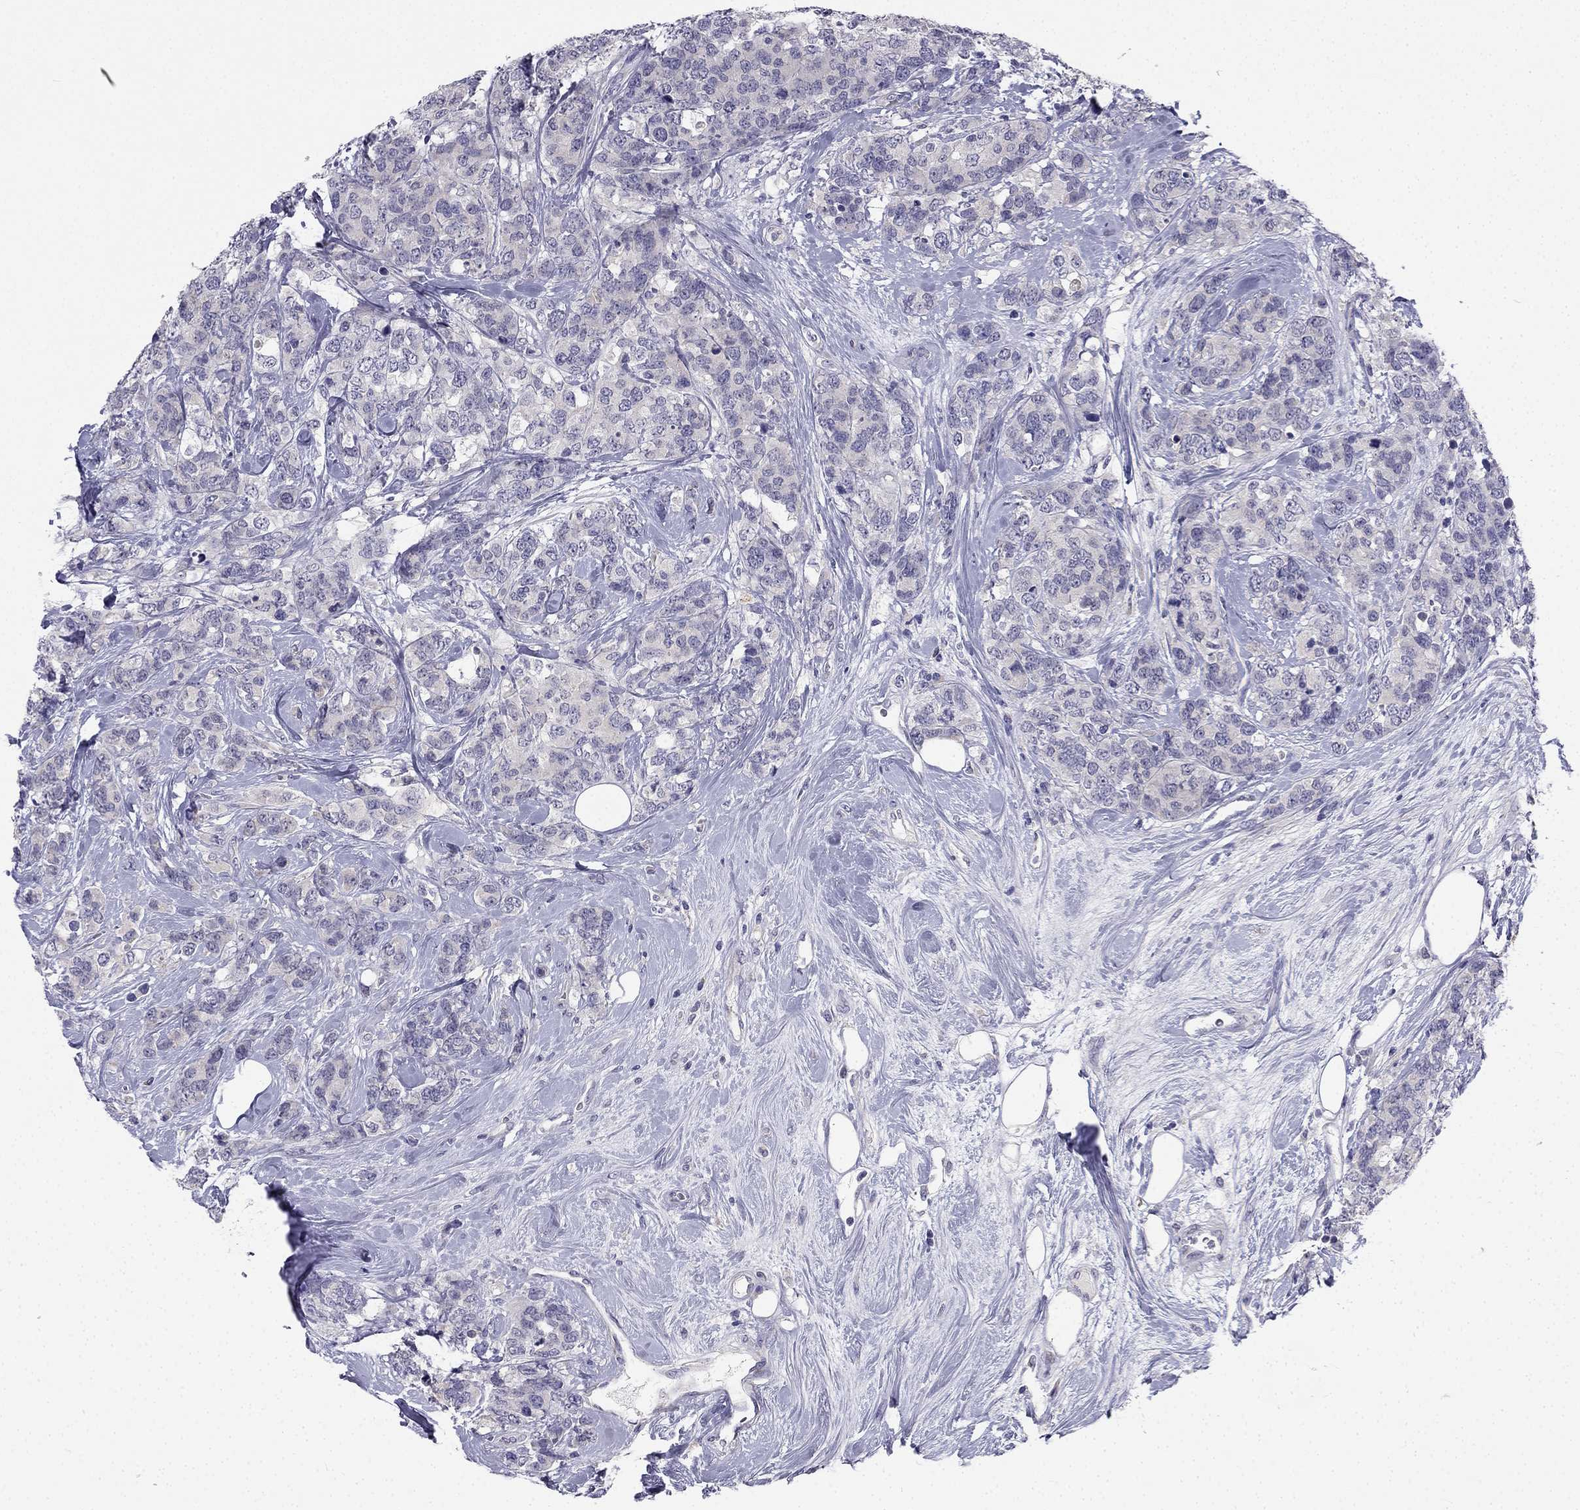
{"staining": {"intensity": "negative", "quantity": "none", "location": "none"}, "tissue": "breast cancer", "cell_type": "Tumor cells", "image_type": "cancer", "snomed": [{"axis": "morphology", "description": "Lobular carcinoma"}, {"axis": "topography", "description": "Breast"}], "caption": "DAB (3,3'-diaminobenzidine) immunohistochemical staining of breast lobular carcinoma reveals no significant positivity in tumor cells.", "gene": "C16orf89", "patient": {"sex": "female", "age": 59}}